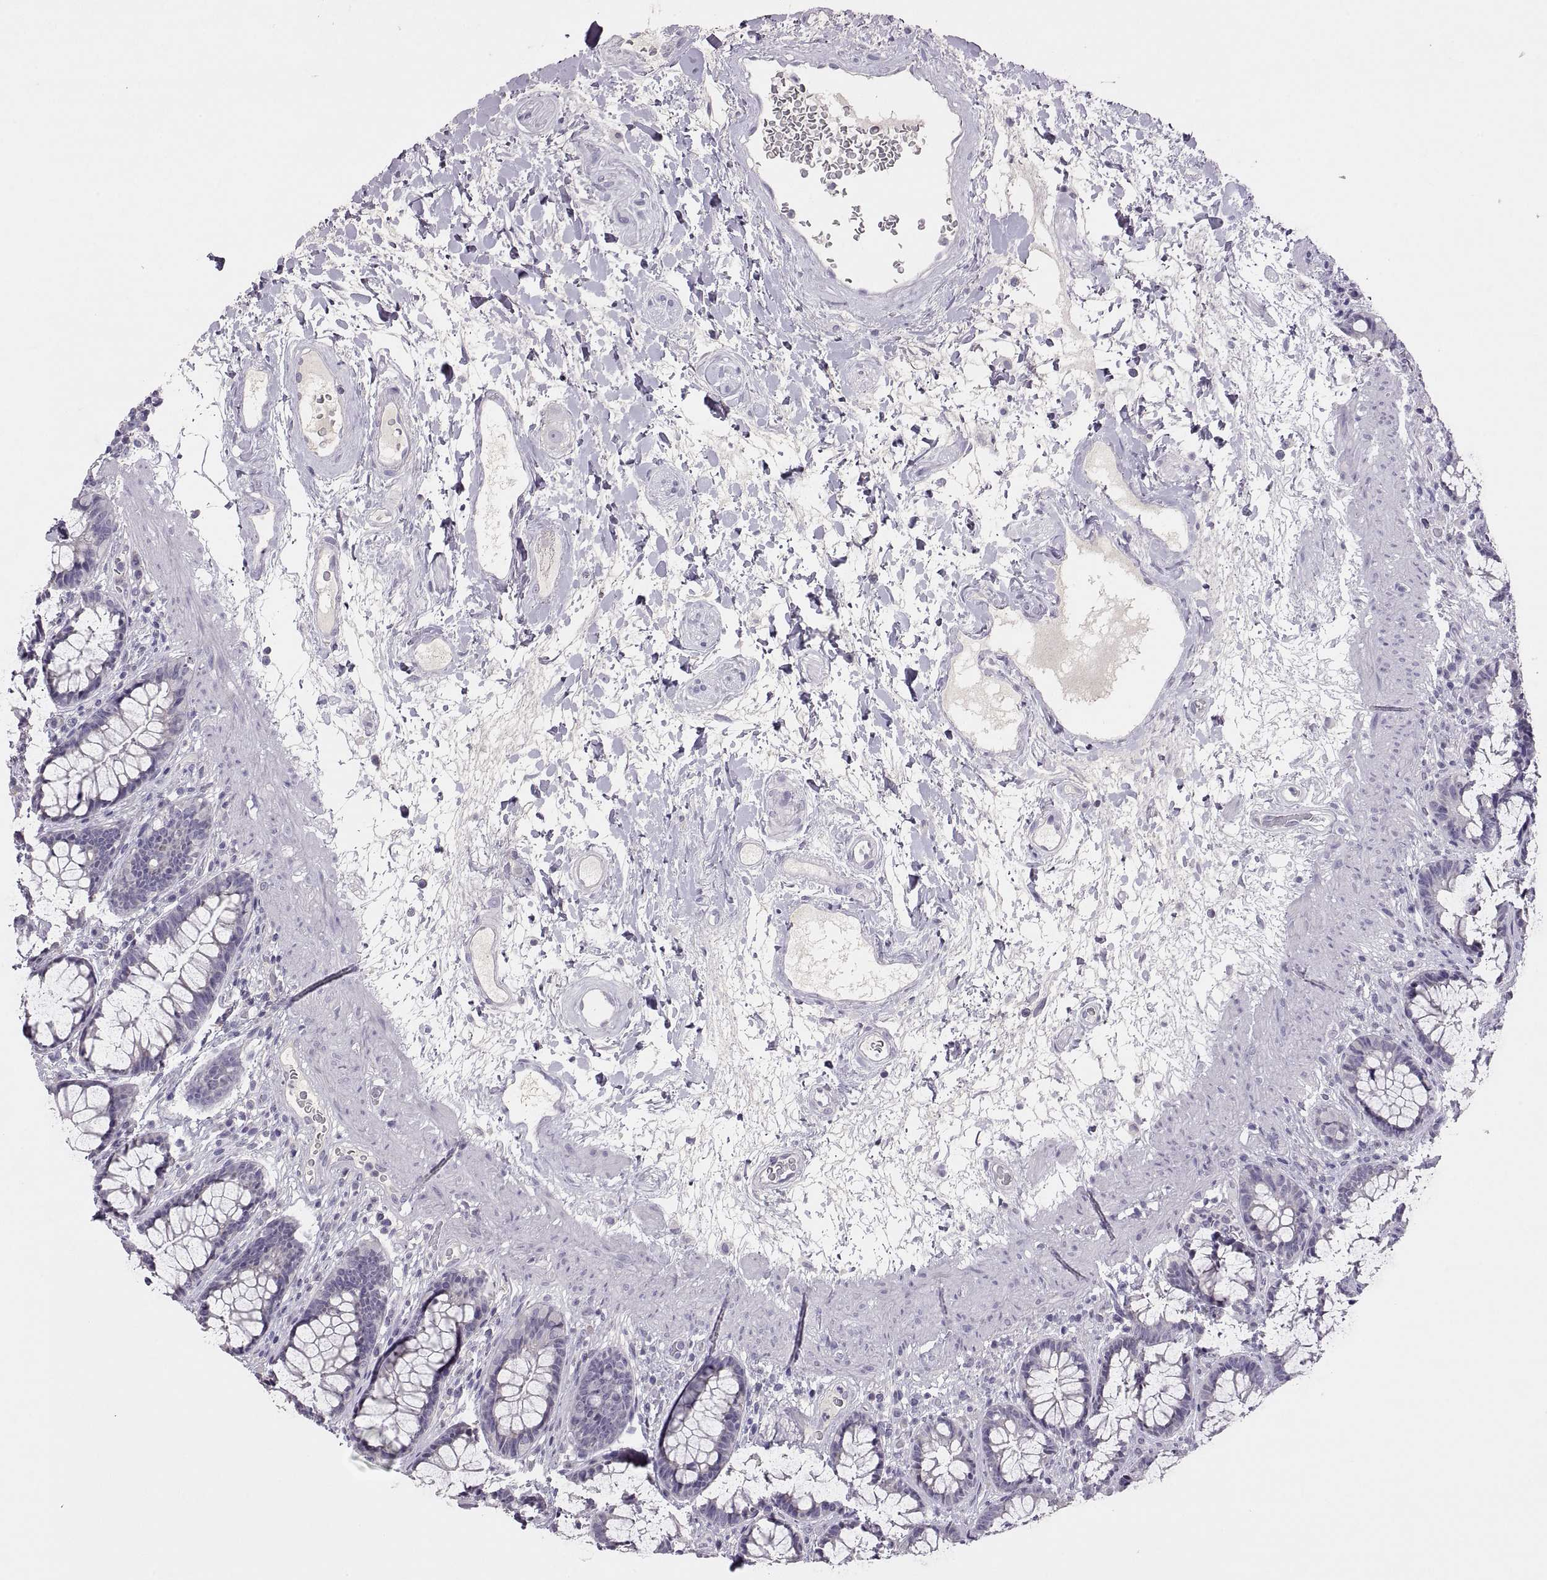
{"staining": {"intensity": "negative", "quantity": "none", "location": "none"}, "tissue": "rectum", "cell_type": "Glandular cells", "image_type": "normal", "snomed": [{"axis": "morphology", "description": "Normal tissue, NOS"}, {"axis": "topography", "description": "Rectum"}], "caption": "This photomicrograph is of unremarkable rectum stained with IHC to label a protein in brown with the nuclei are counter-stained blue. There is no positivity in glandular cells. (DAB immunohistochemistry with hematoxylin counter stain).", "gene": "TBX19", "patient": {"sex": "male", "age": 72}}